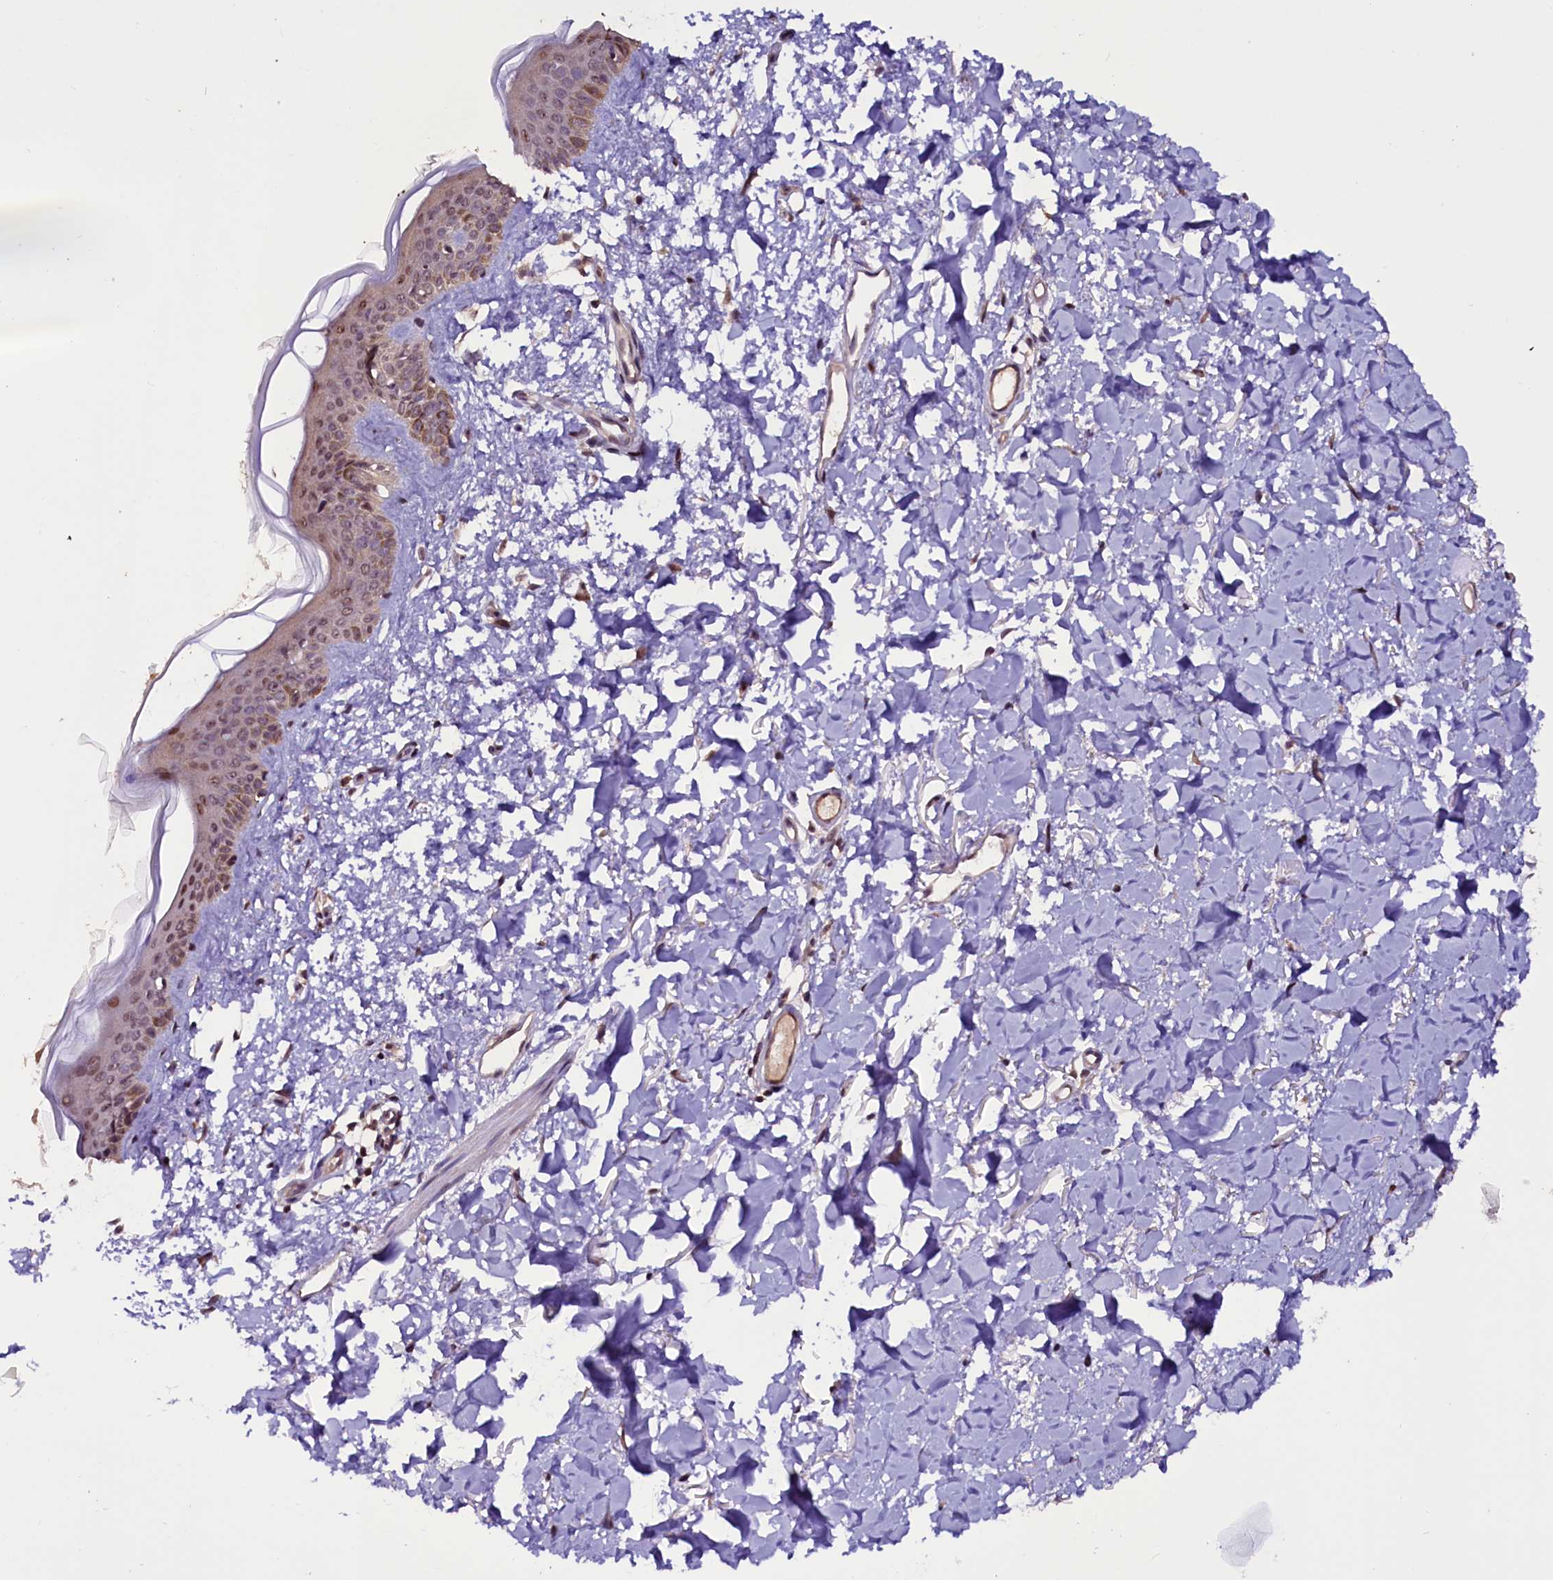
{"staining": {"intensity": "moderate", "quantity": ">75%", "location": "cytoplasmic/membranous"}, "tissue": "skin", "cell_type": "Fibroblasts", "image_type": "normal", "snomed": [{"axis": "morphology", "description": "Normal tissue, NOS"}, {"axis": "topography", "description": "Skin"}], "caption": "Fibroblasts show medium levels of moderate cytoplasmic/membranous positivity in approximately >75% of cells in unremarkable skin.", "gene": "RNMT", "patient": {"sex": "female", "age": 58}}